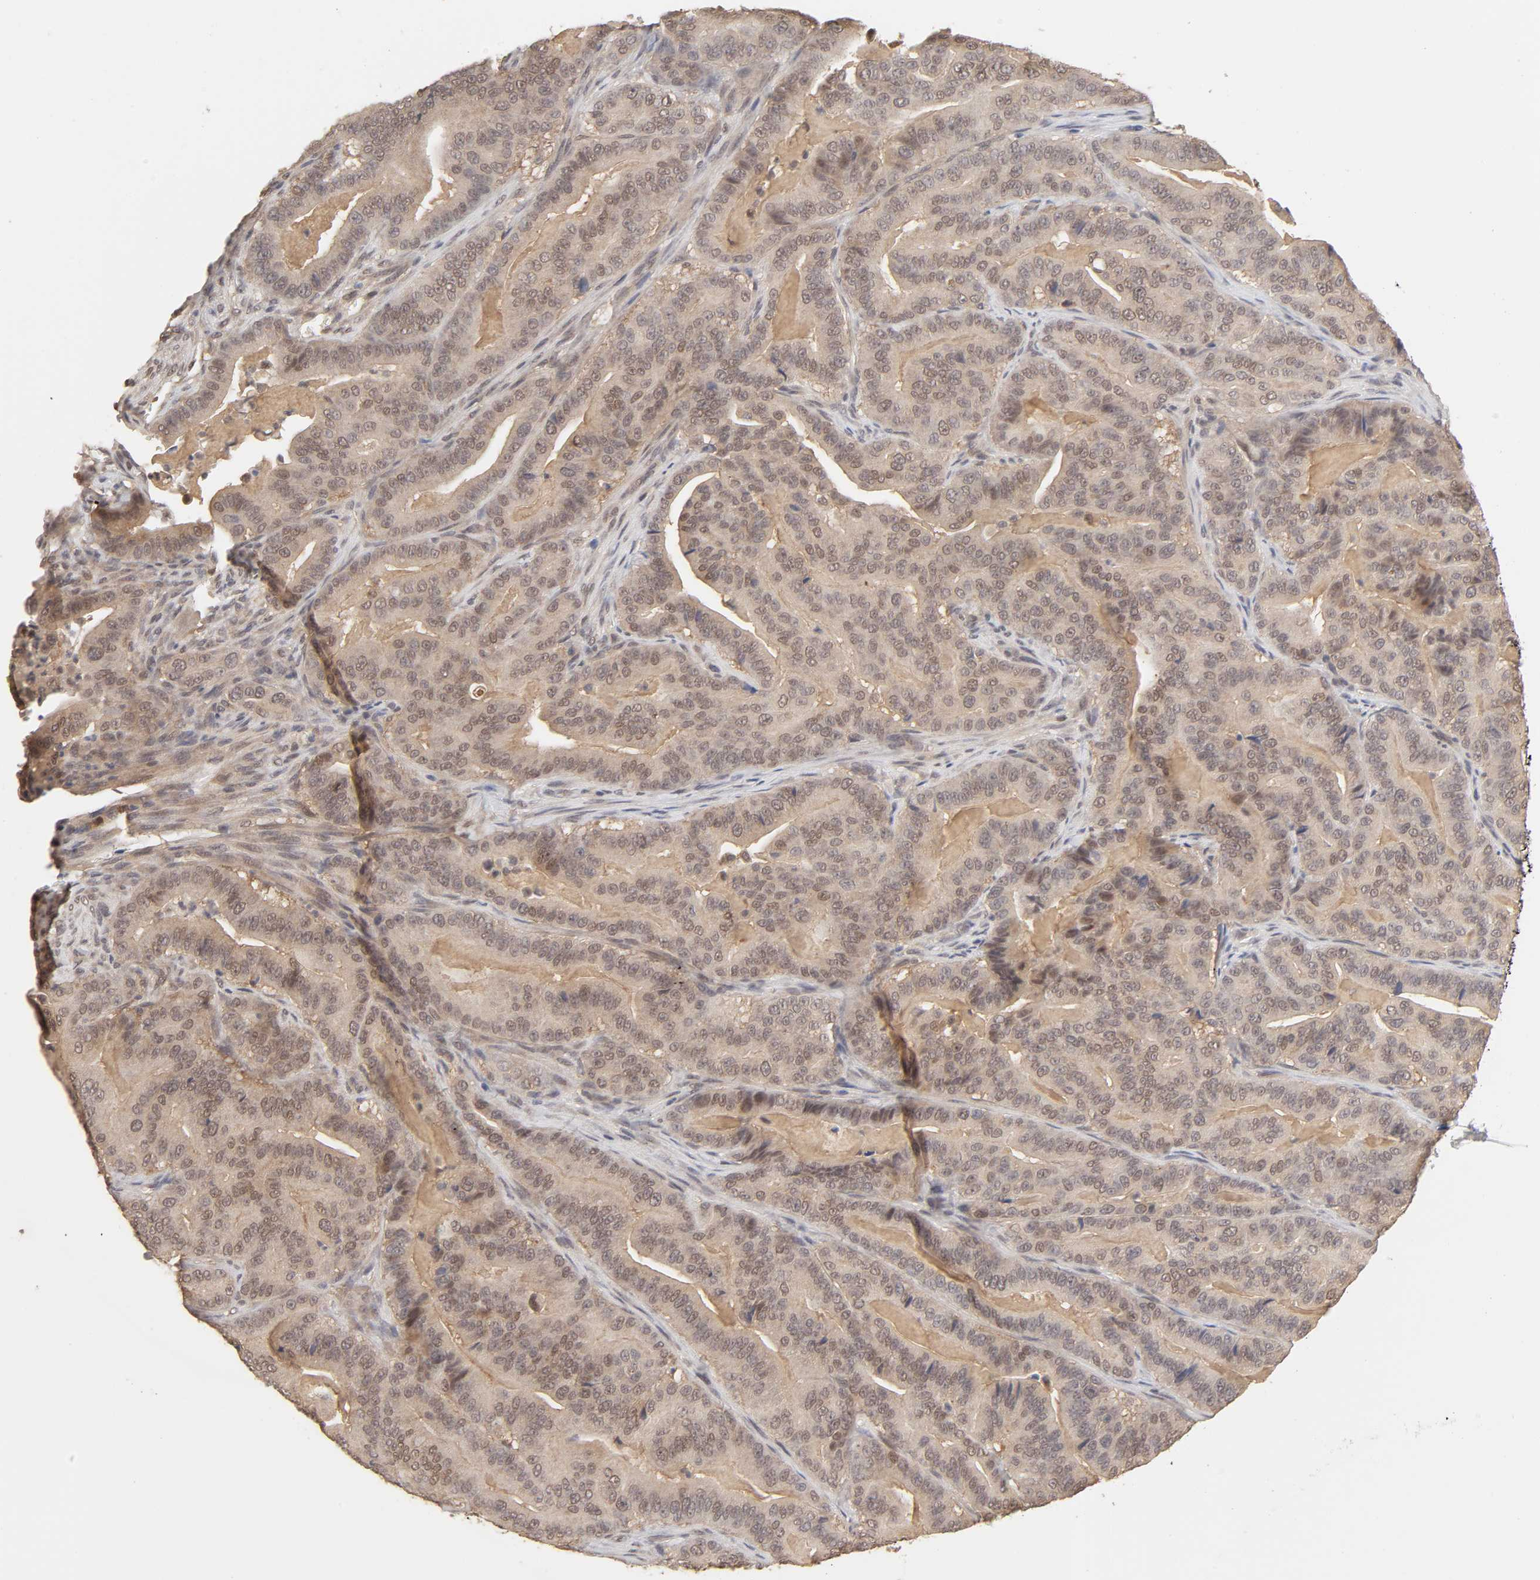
{"staining": {"intensity": "moderate", "quantity": ">75%", "location": "cytoplasmic/membranous"}, "tissue": "pancreatic cancer", "cell_type": "Tumor cells", "image_type": "cancer", "snomed": [{"axis": "morphology", "description": "Adenocarcinoma, NOS"}, {"axis": "topography", "description": "Pancreas"}], "caption": "DAB immunohistochemical staining of human pancreatic cancer demonstrates moderate cytoplasmic/membranous protein staining in about >75% of tumor cells. (DAB (3,3'-diaminobenzidine) IHC with brightfield microscopy, high magnification).", "gene": "MAPK1", "patient": {"sex": "male", "age": 63}}